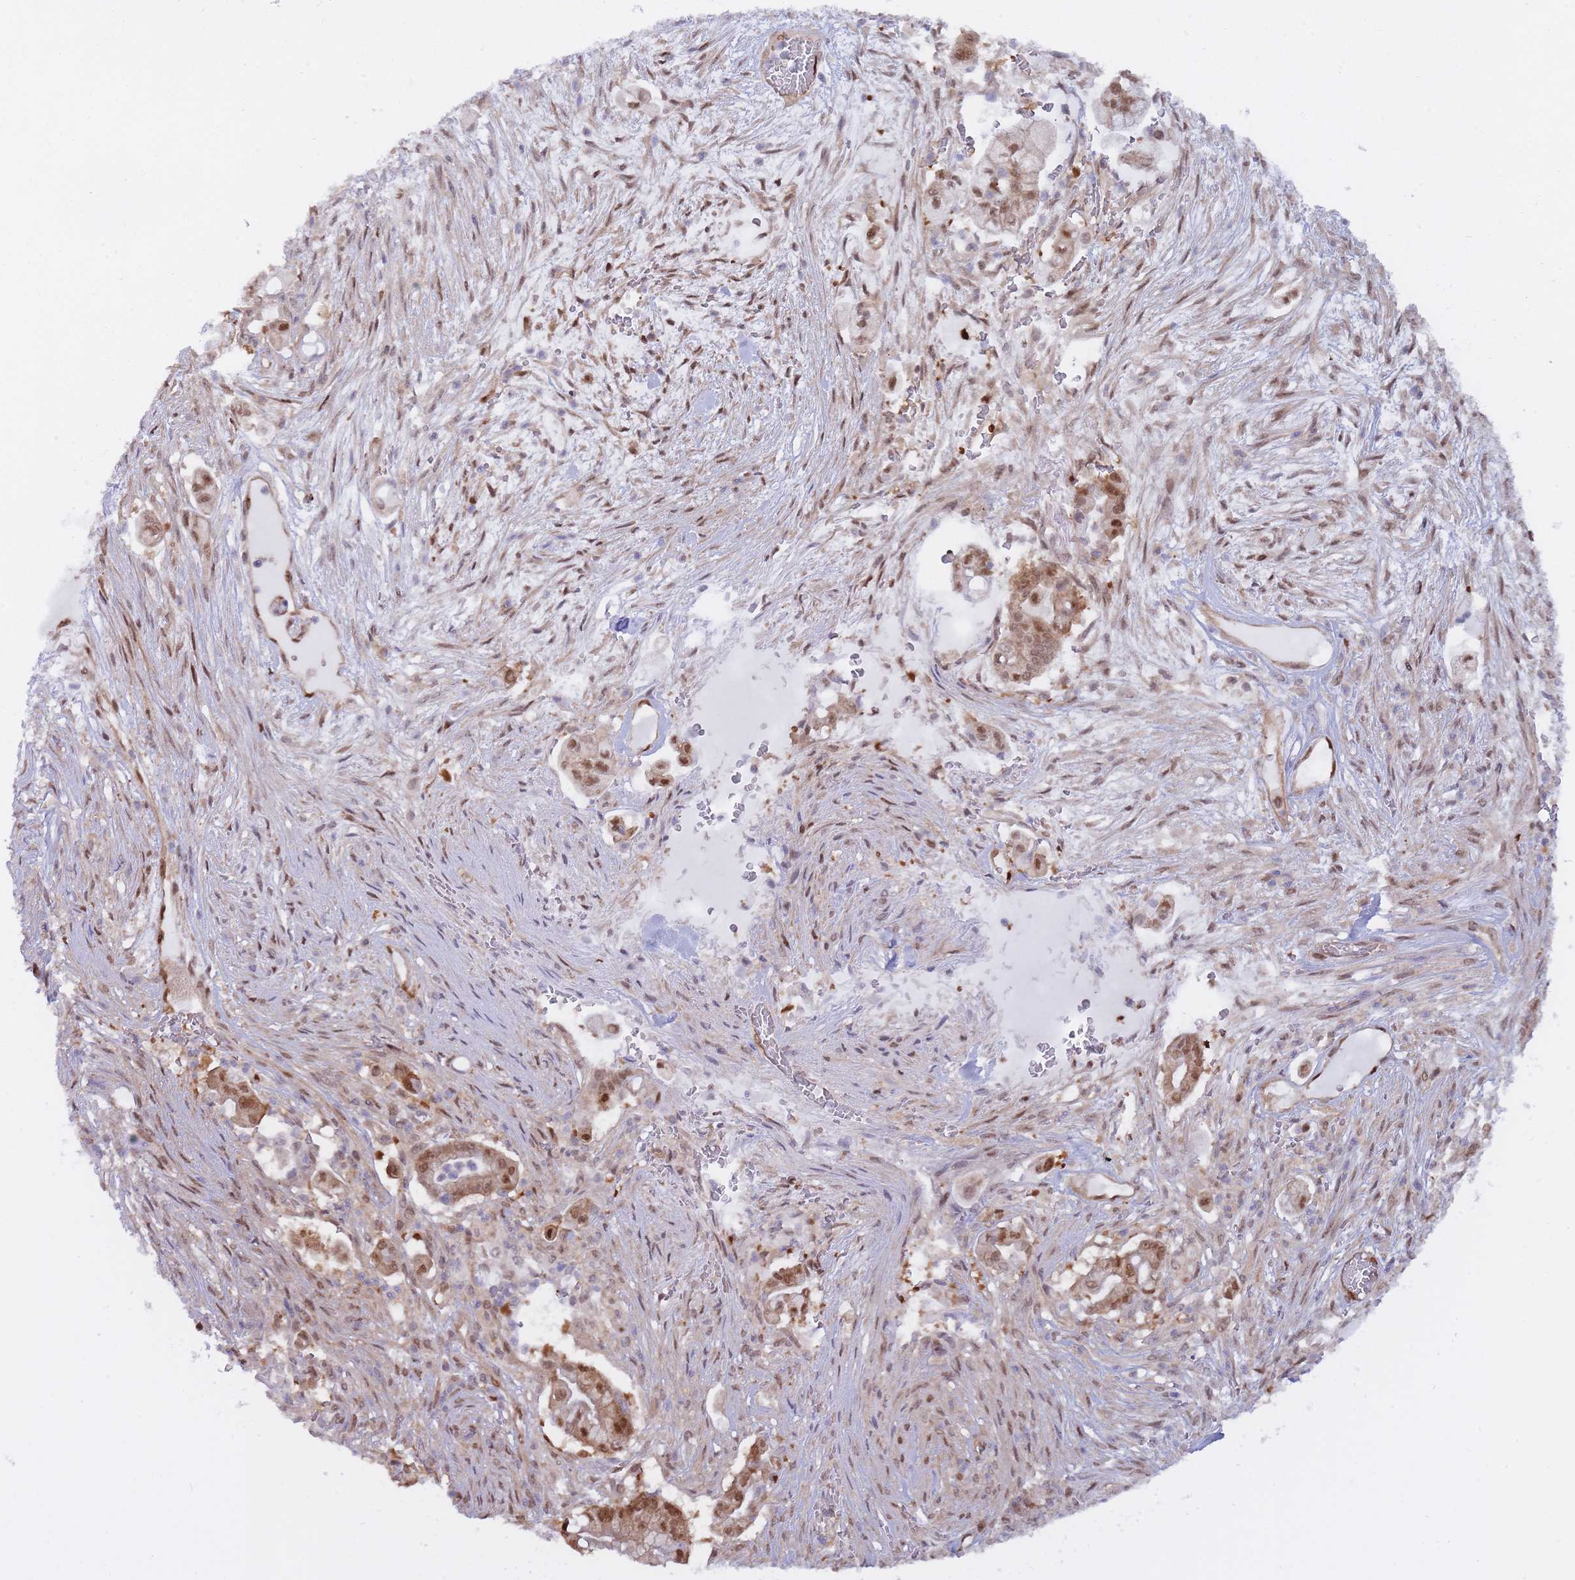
{"staining": {"intensity": "moderate", "quantity": ">75%", "location": "cytoplasmic/membranous,nuclear"}, "tissue": "pancreatic cancer", "cell_type": "Tumor cells", "image_type": "cancer", "snomed": [{"axis": "morphology", "description": "Adenocarcinoma, NOS"}, {"axis": "topography", "description": "Pancreas"}], "caption": "Pancreatic adenocarcinoma stained with IHC reveals moderate cytoplasmic/membranous and nuclear positivity in about >75% of tumor cells.", "gene": "NSFL1C", "patient": {"sex": "female", "age": 69}}